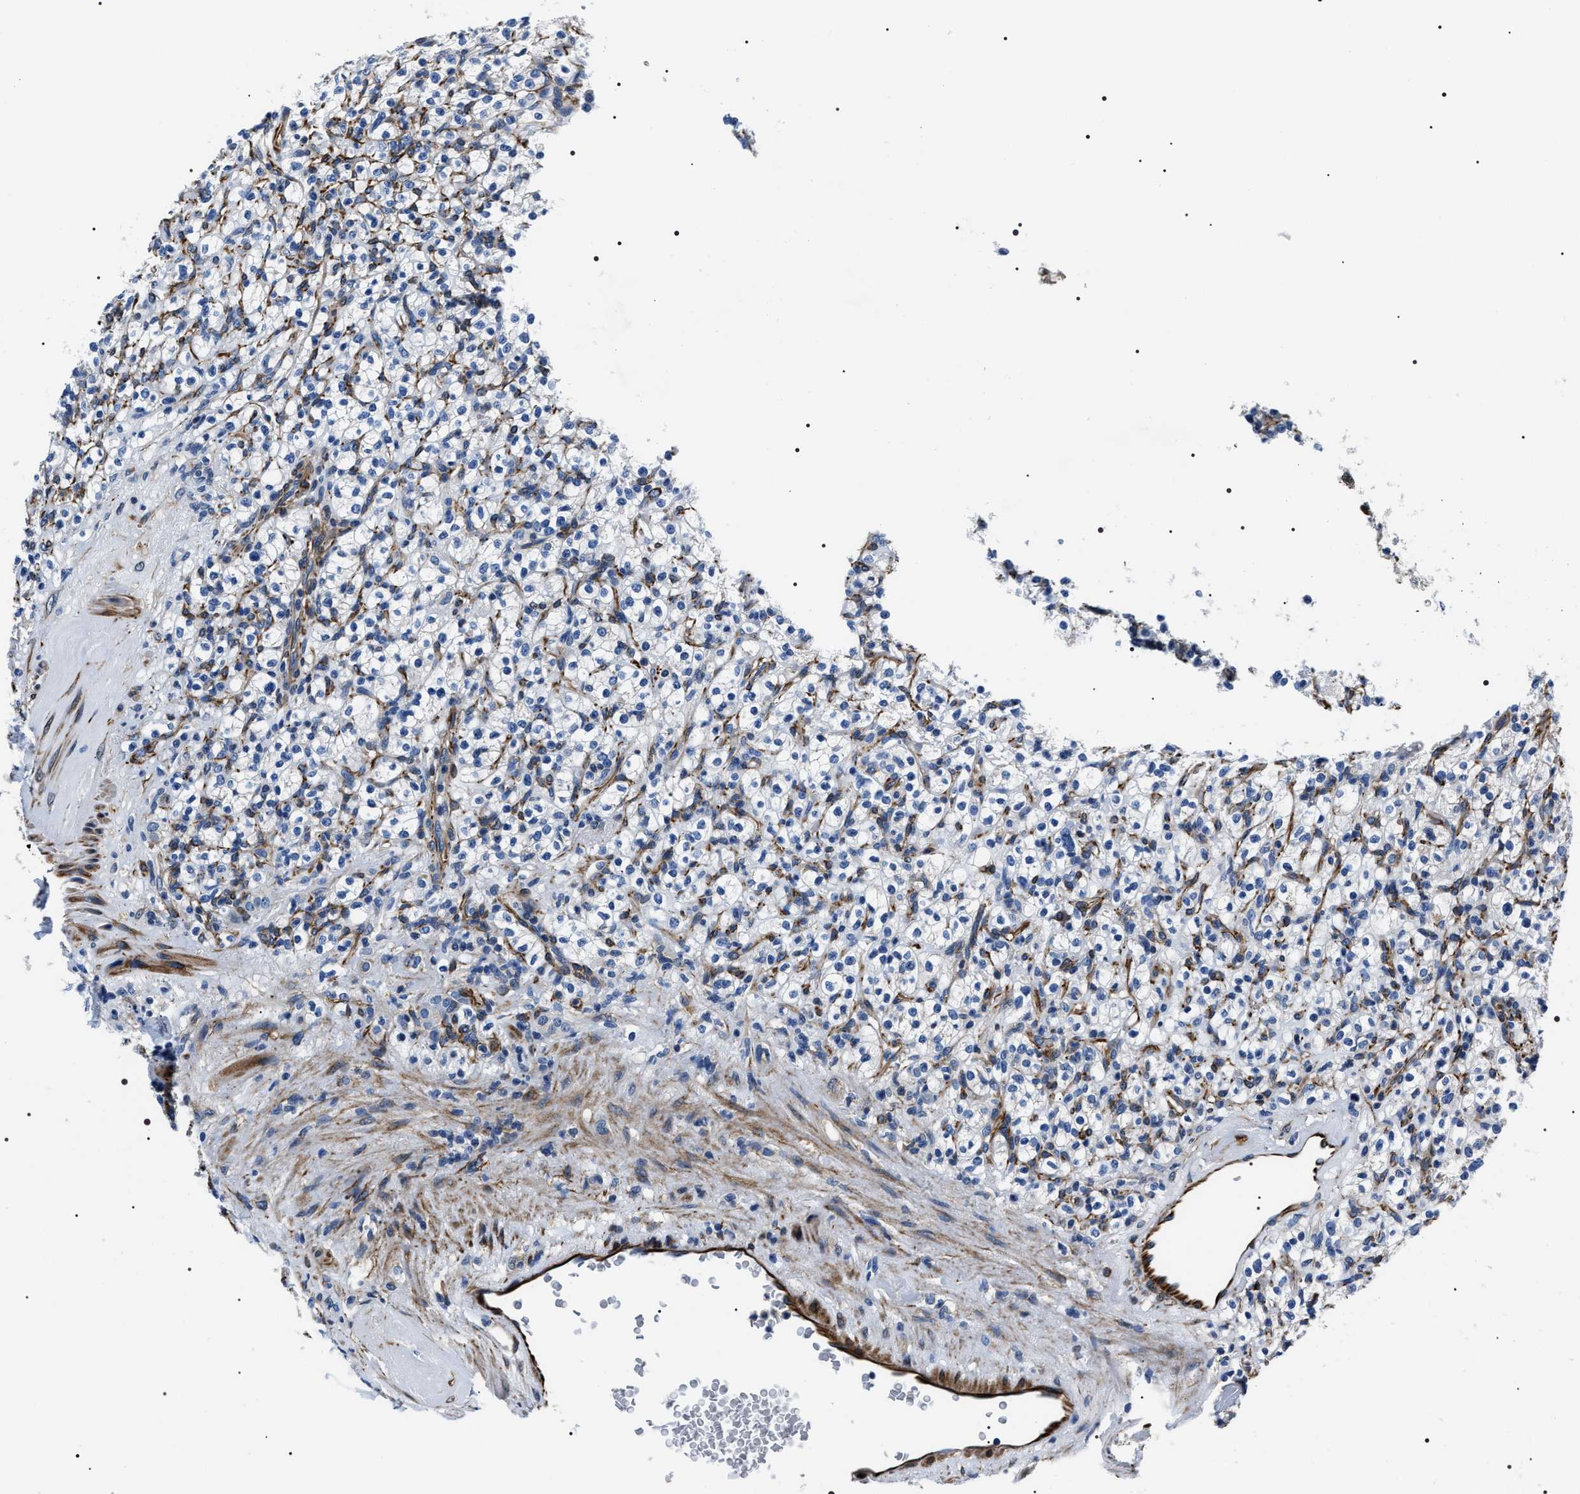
{"staining": {"intensity": "negative", "quantity": "none", "location": "none"}, "tissue": "renal cancer", "cell_type": "Tumor cells", "image_type": "cancer", "snomed": [{"axis": "morphology", "description": "Normal tissue, NOS"}, {"axis": "morphology", "description": "Adenocarcinoma, NOS"}, {"axis": "topography", "description": "Kidney"}], "caption": "This is an immunohistochemistry micrograph of renal cancer (adenocarcinoma). There is no staining in tumor cells.", "gene": "BAG2", "patient": {"sex": "female", "age": 72}}